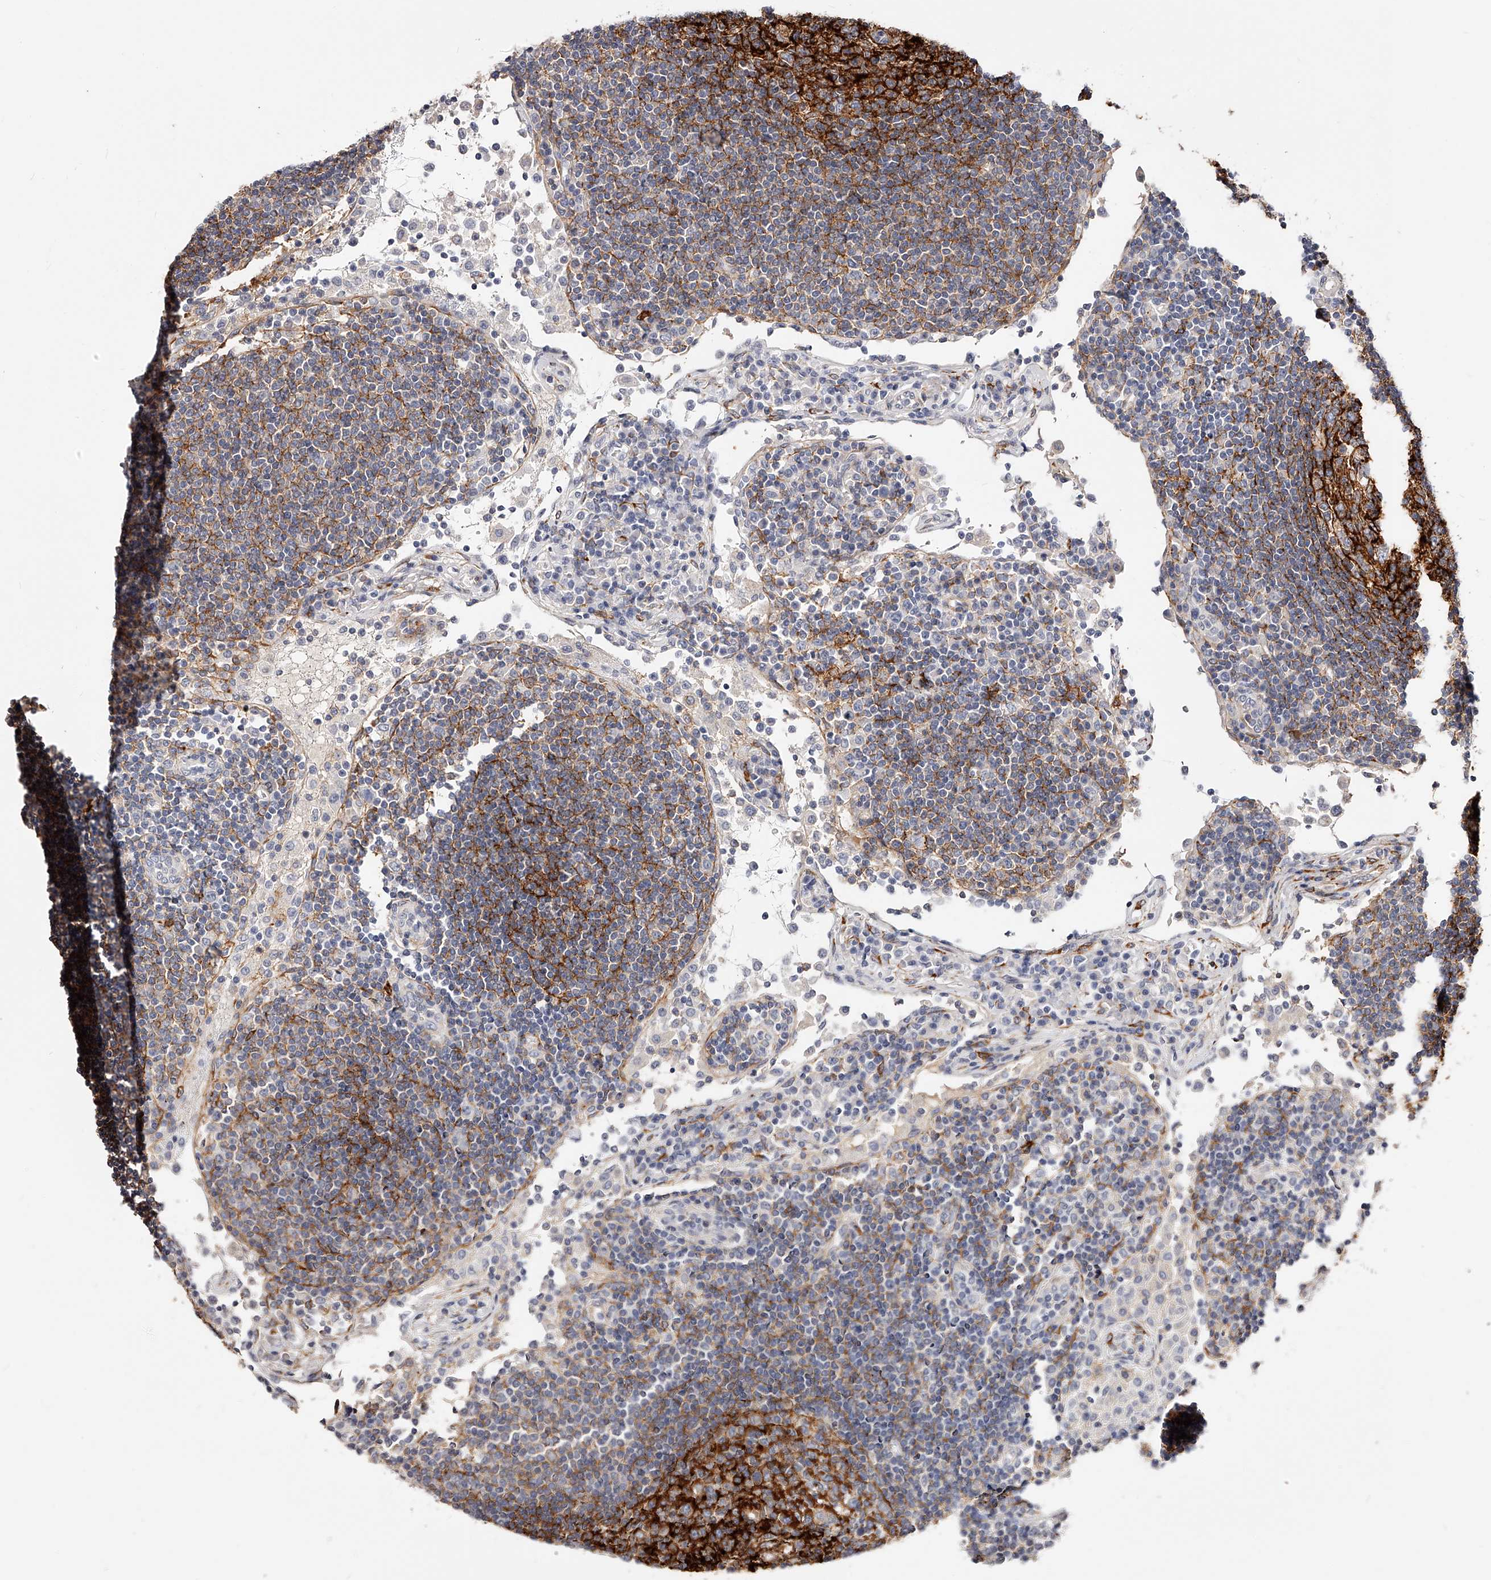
{"staining": {"intensity": "strong", "quantity": "<25%", "location": "cytoplasmic/membranous"}, "tissue": "lymph node", "cell_type": "Germinal center cells", "image_type": "normal", "snomed": [{"axis": "morphology", "description": "Normal tissue, NOS"}, {"axis": "topography", "description": "Lymph node"}], "caption": "Lymph node was stained to show a protein in brown. There is medium levels of strong cytoplasmic/membranous staining in approximately <25% of germinal center cells. Nuclei are stained in blue.", "gene": "CD82", "patient": {"sex": "female", "age": 53}}